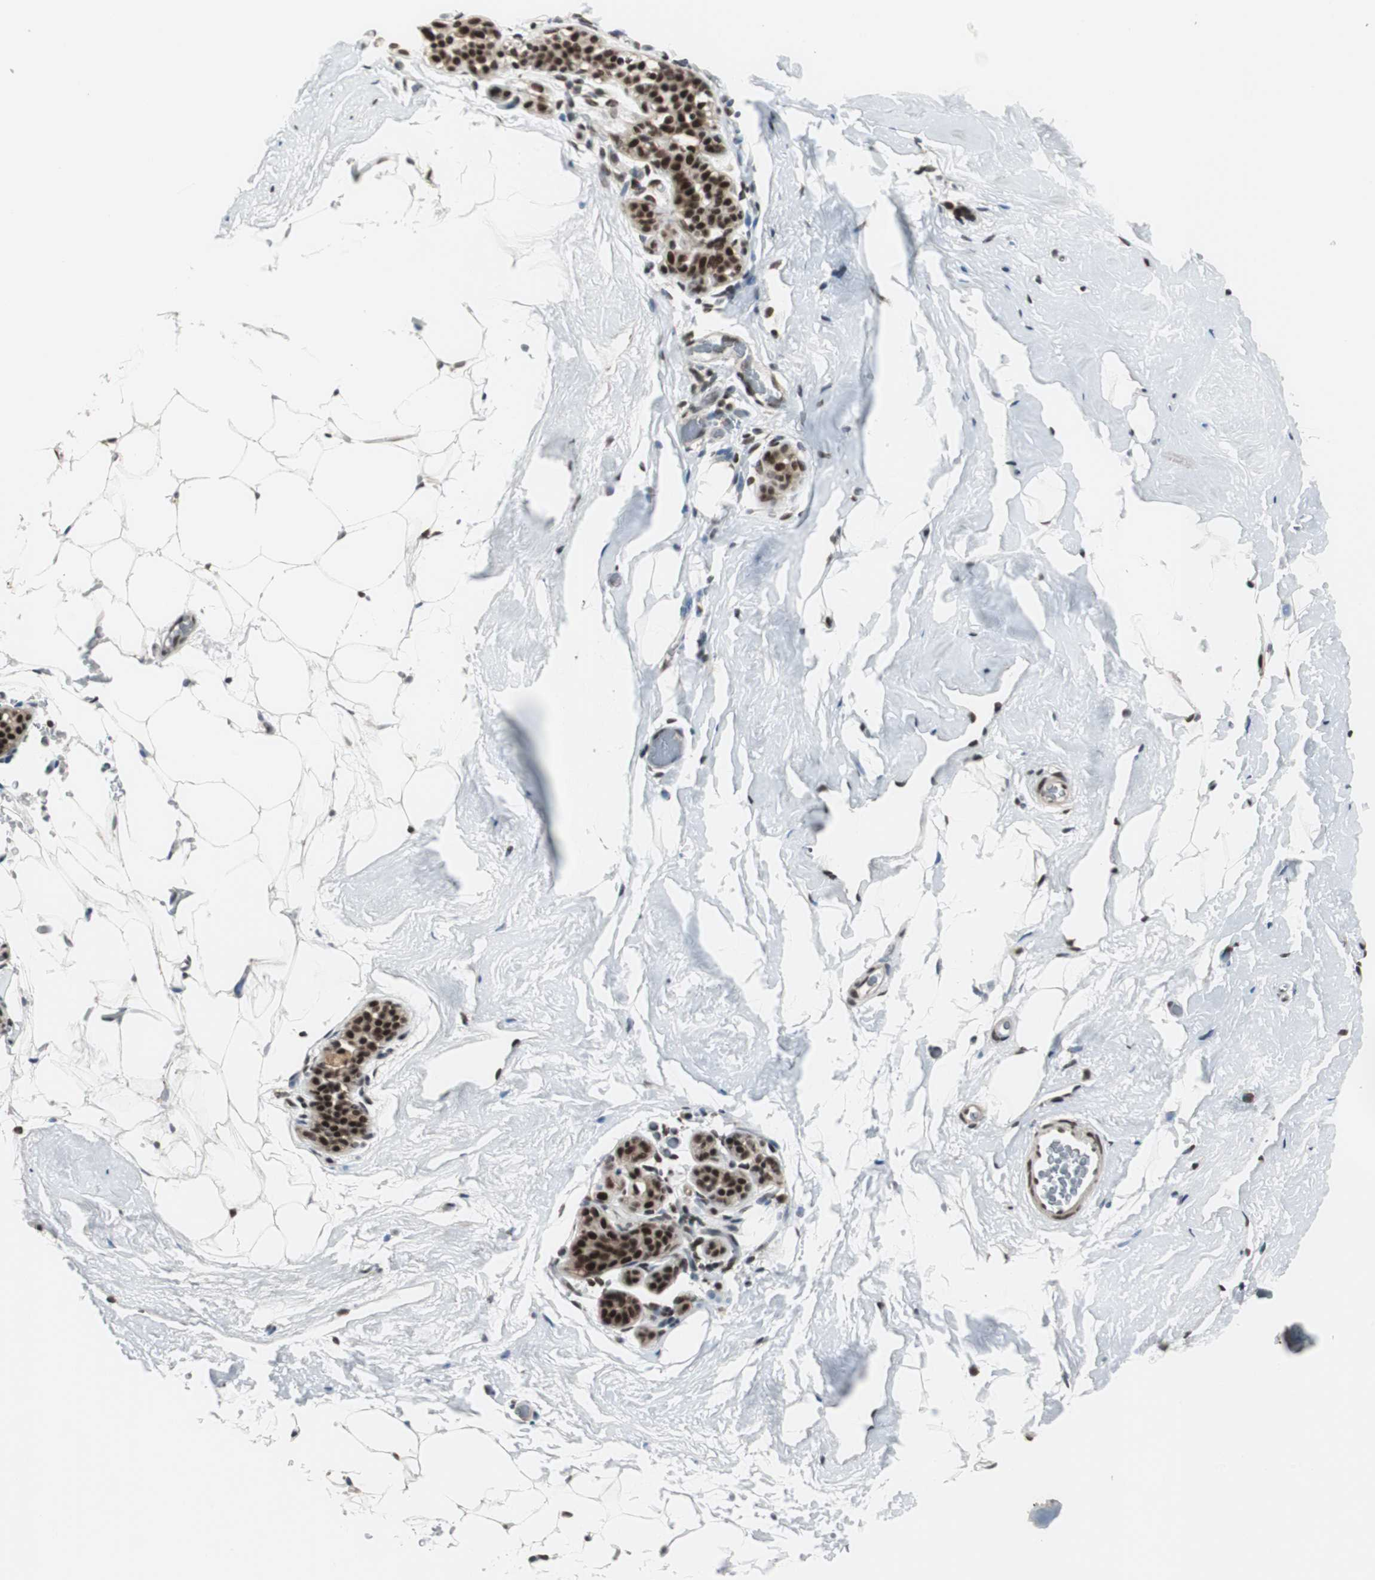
{"staining": {"intensity": "moderate", "quantity": ">75%", "location": "nuclear"}, "tissue": "breast", "cell_type": "Adipocytes", "image_type": "normal", "snomed": [{"axis": "morphology", "description": "Normal tissue, NOS"}, {"axis": "topography", "description": "Breast"}], "caption": "Immunohistochemistry (IHC) (DAB) staining of unremarkable human breast displays moderate nuclear protein expression in approximately >75% of adipocytes. The protein of interest is stained brown, and the nuclei are stained in blue (DAB IHC with brightfield microscopy, high magnification).", "gene": "CDK9", "patient": {"sex": "female", "age": 75}}